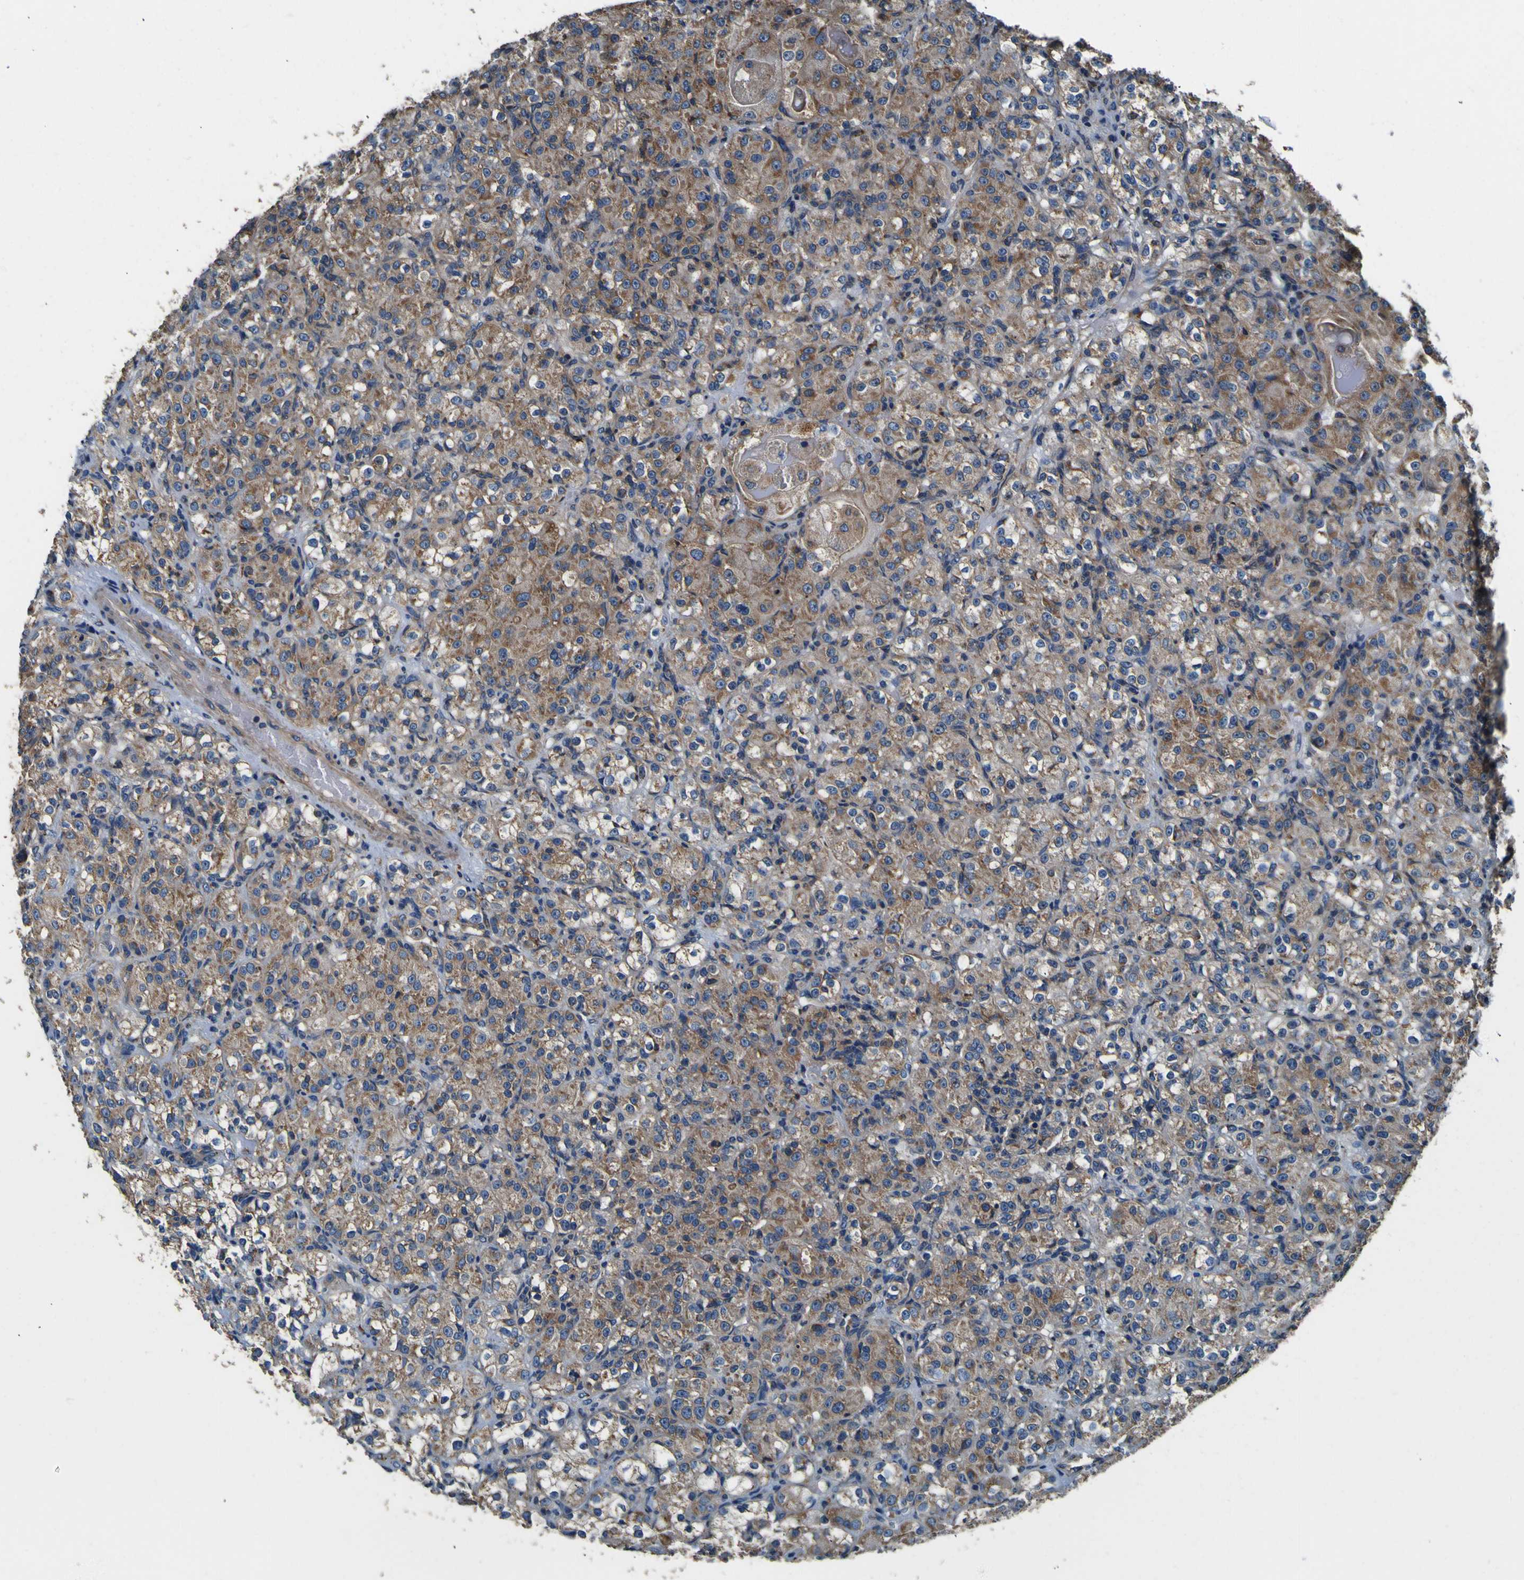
{"staining": {"intensity": "weak", "quantity": ">75%", "location": "cytoplasmic/membranous"}, "tissue": "renal cancer", "cell_type": "Tumor cells", "image_type": "cancer", "snomed": [{"axis": "morphology", "description": "Adenocarcinoma, NOS"}, {"axis": "topography", "description": "Kidney"}], "caption": "This histopathology image displays renal cancer (adenocarcinoma) stained with immunohistochemistry (IHC) to label a protein in brown. The cytoplasmic/membranous of tumor cells show weak positivity for the protein. Nuclei are counter-stained blue.", "gene": "INPP5A", "patient": {"sex": "male", "age": 61}}